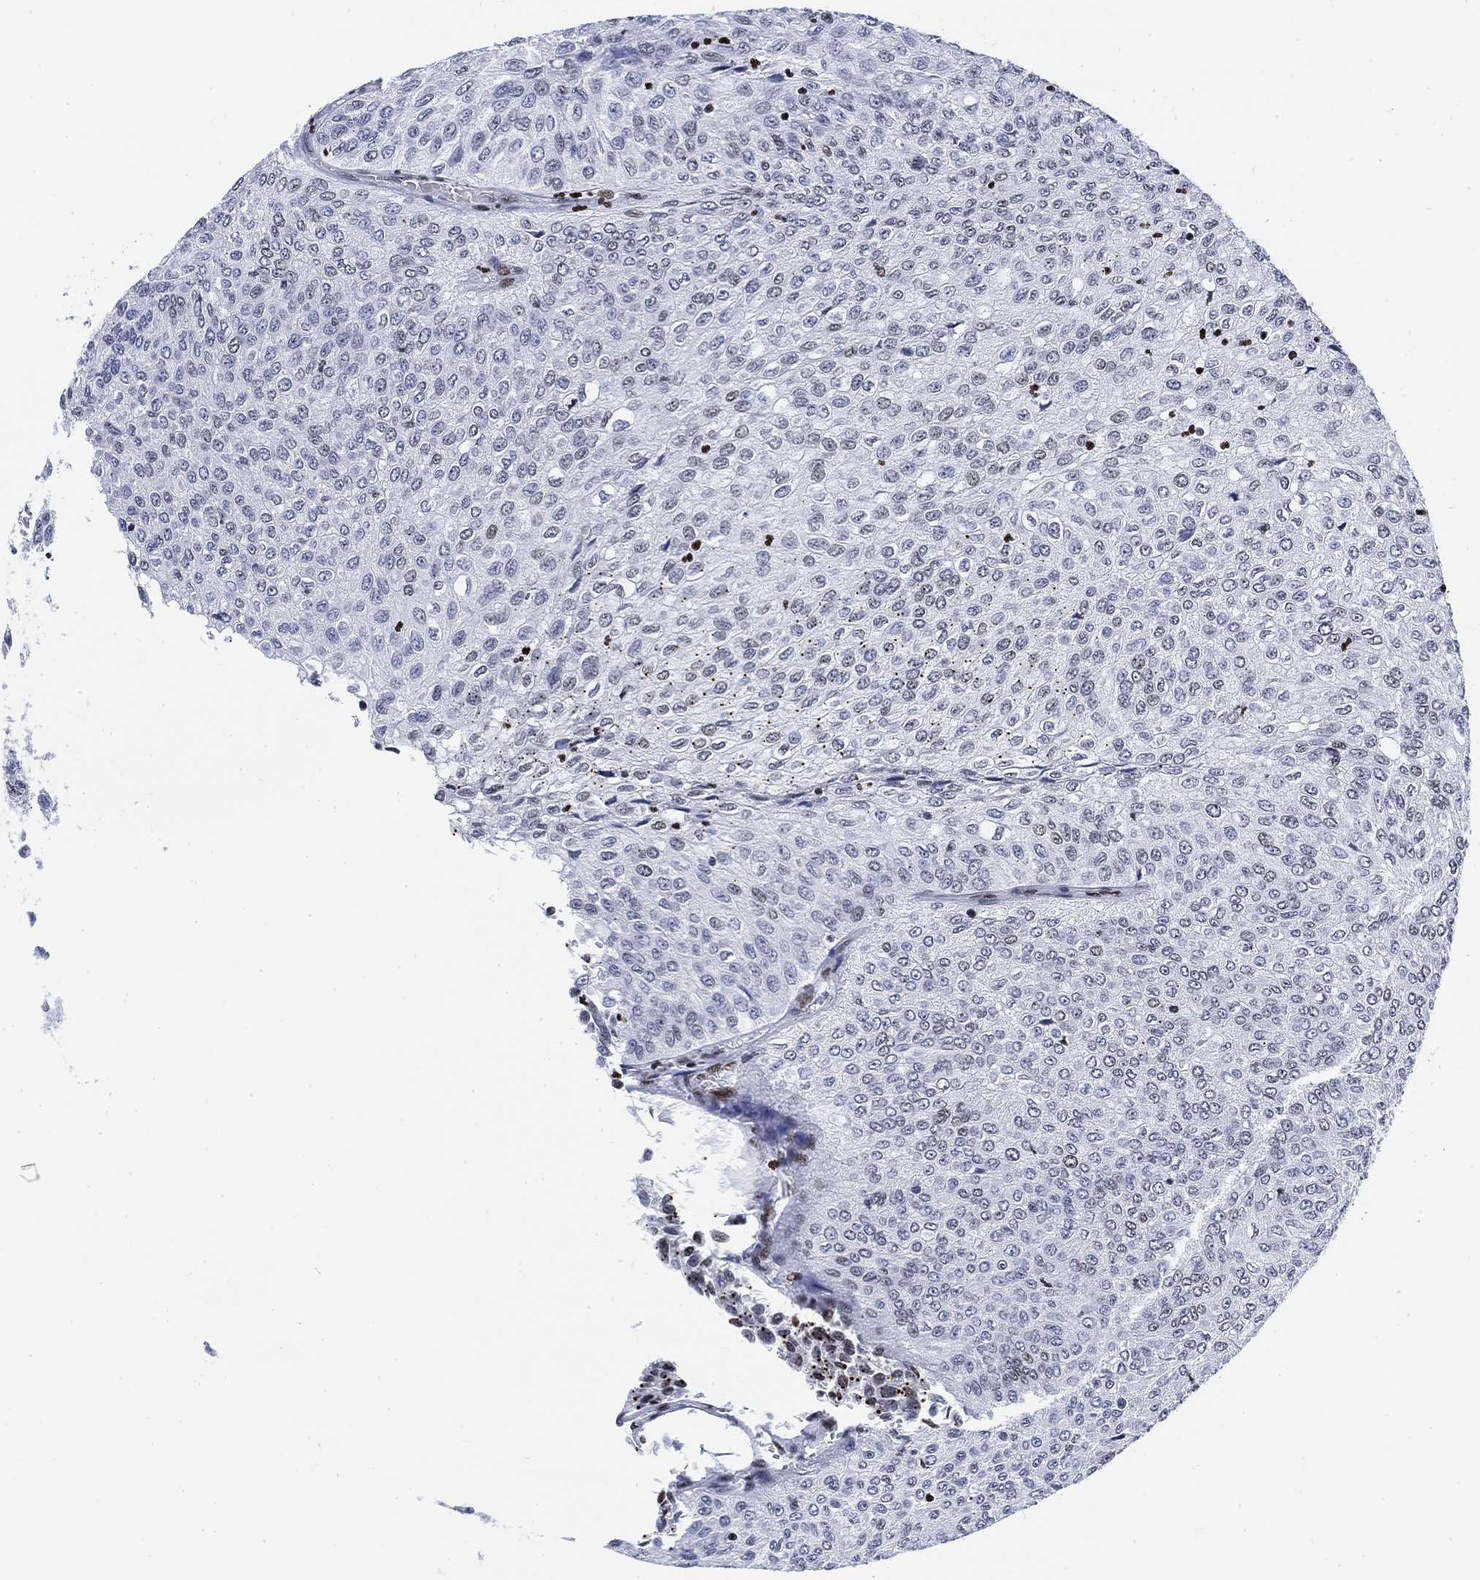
{"staining": {"intensity": "negative", "quantity": "none", "location": "none"}, "tissue": "urothelial cancer", "cell_type": "Tumor cells", "image_type": "cancer", "snomed": [{"axis": "morphology", "description": "Urothelial carcinoma, Low grade"}, {"axis": "topography", "description": "Urinary bladder"}], "caption": "Immunohistochemistry micrograph of neoplastic tissue: human urothelial cancer stained with DAB exhibits no significant protein positivity in tumor cells.", "gene": "H1-10", "patient": {"sex": "male", "age": 78}}